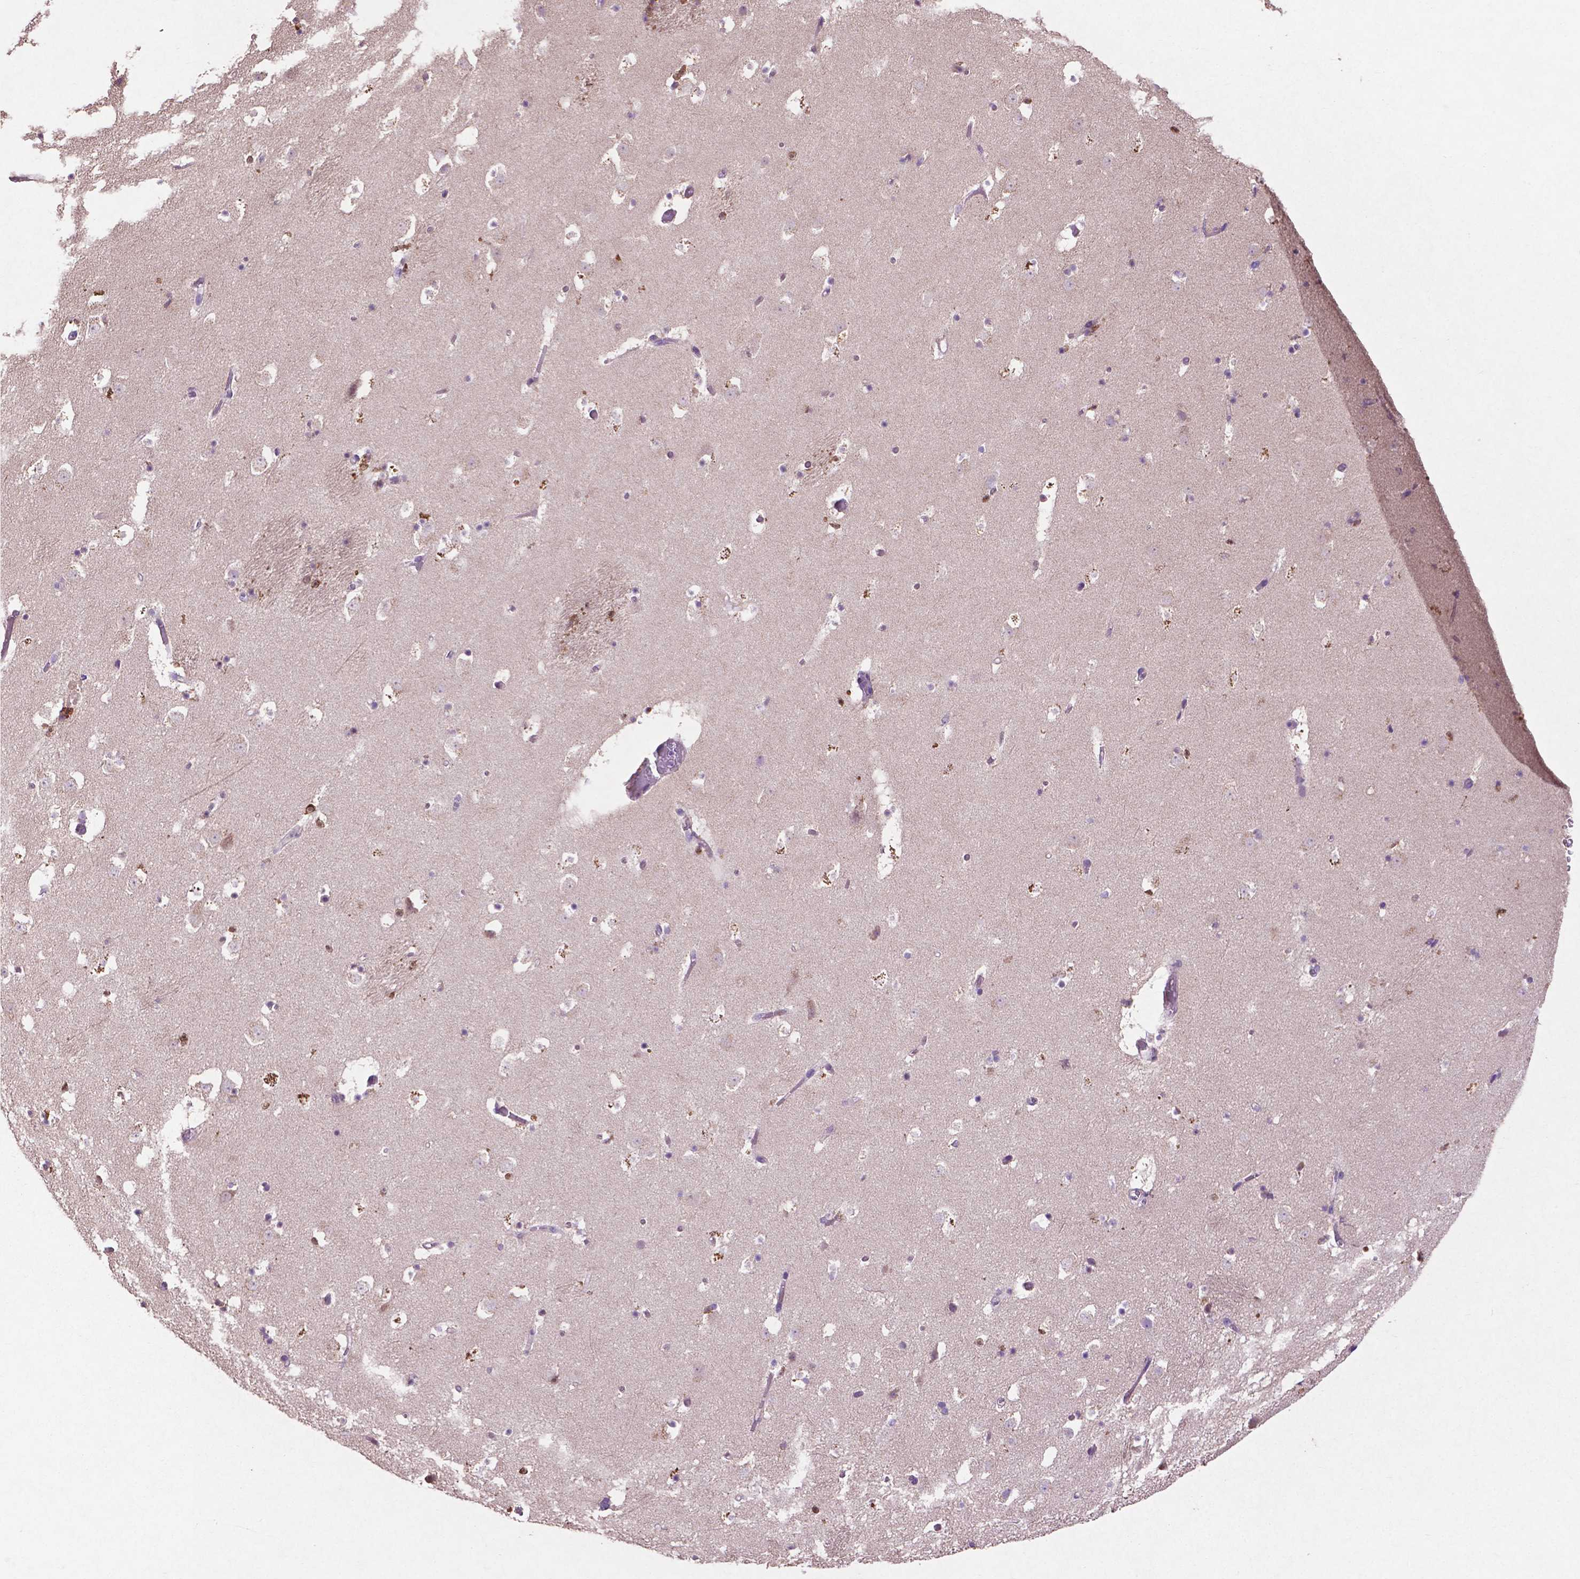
{"staining": {"intensity": "negative", "quantity": "none", "location": "none"}, "tissue": "caudate", "cell_type": "Glial cells", "image_type": "normal", "snomed": [{"axis": "morphology", "description": "Normal tissue, NOS"}, {"axis": "topography", "description": "Lateral ventricle wall"}], "caption": "Caudate was stained to show a protein in brown. There is no significant staining in glial cells. (Stains: DAB (3,3'-diaminobenzidine) immunohistochemistry with hematoxylin counter stain, Microscopy: brightfield microscopy at high magnification).", "gene": "MBTPS1", "patient": {"sex": "female", "age": 42}}